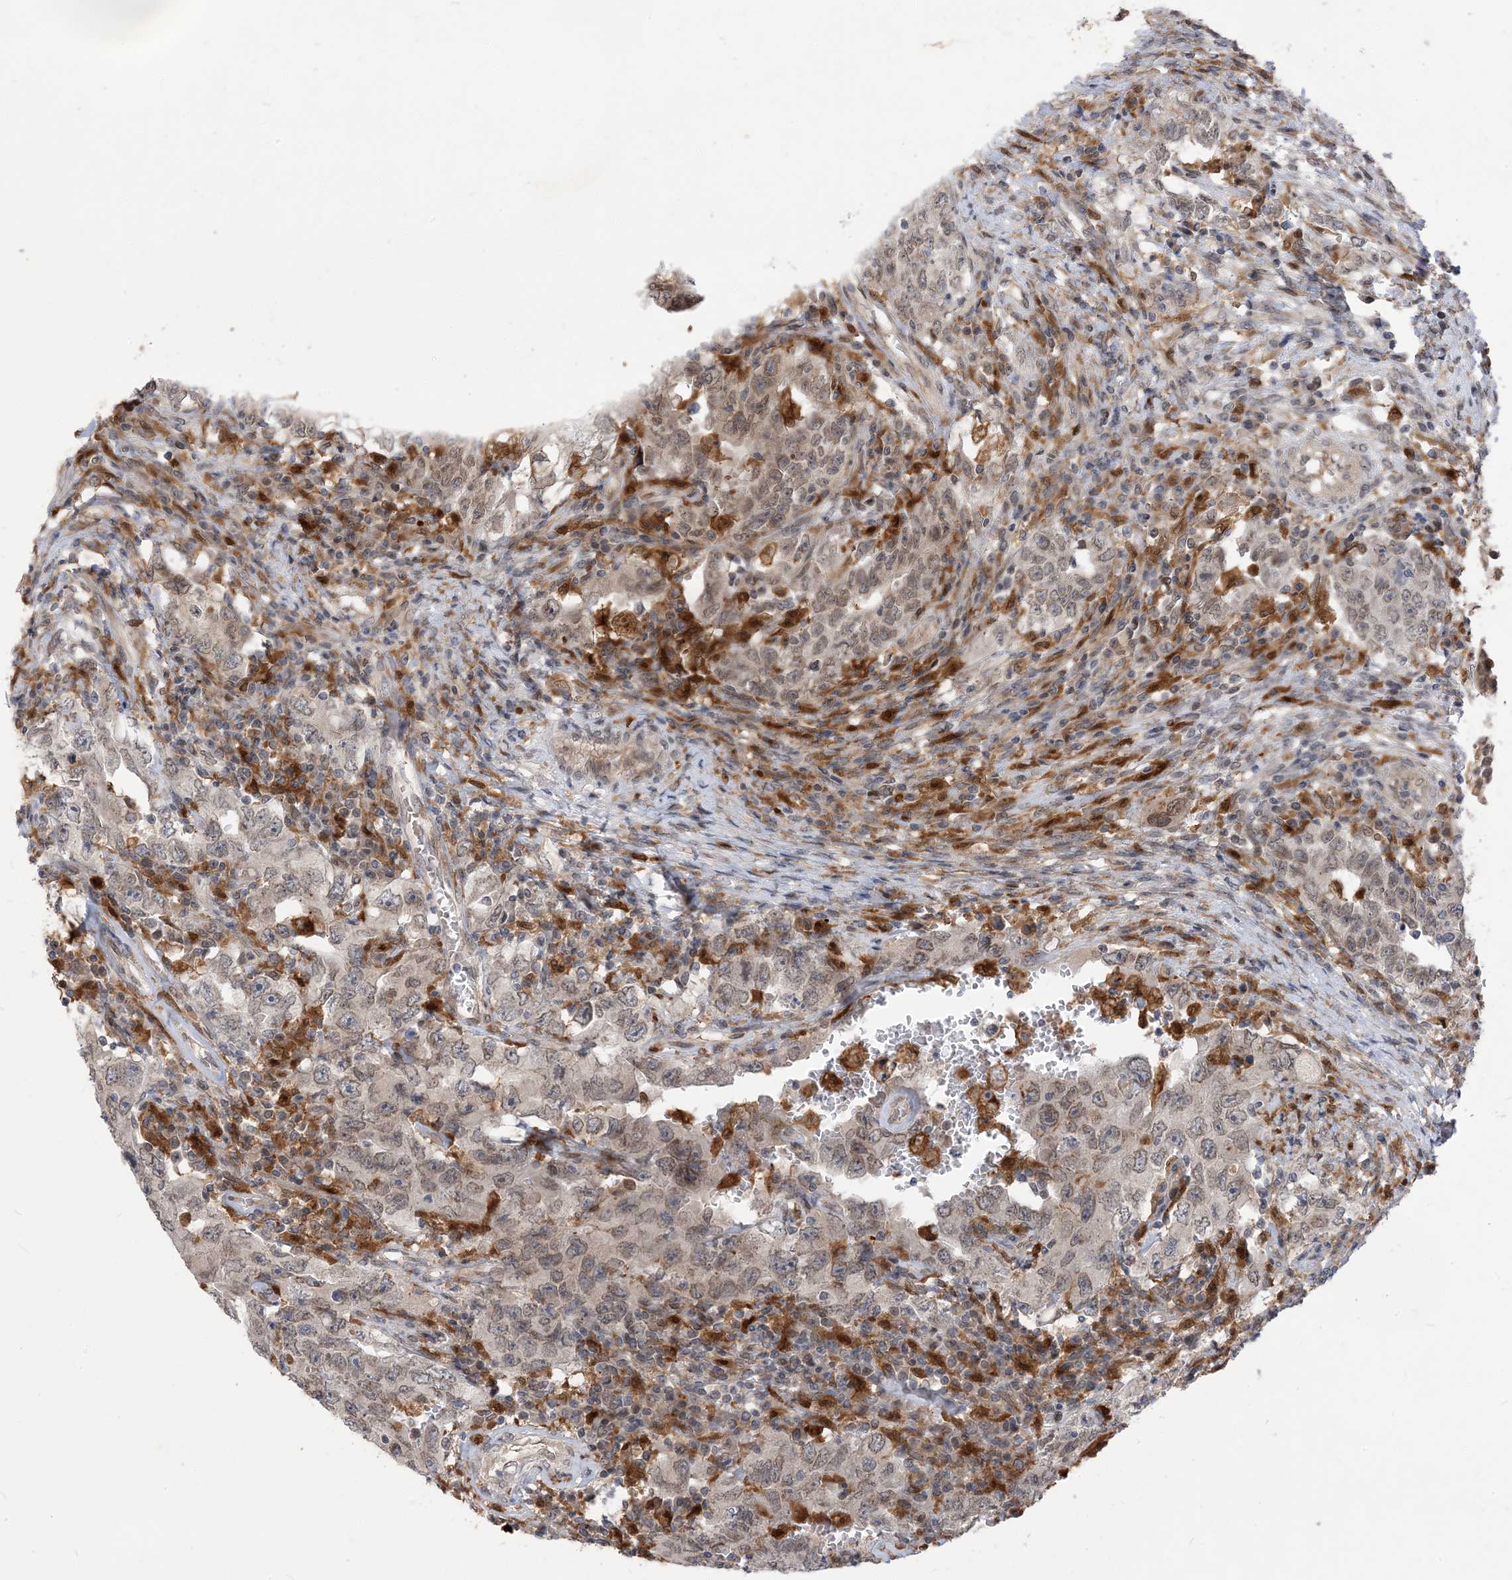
{"staining": {"intensity": "weak", "quantity": "25%-75%", "location": "cytoplasmic/membranous,nuclear"}, "tissue": "testis cancer", "cell_type": "Tumor cells", "image_type": "cancer", "snomed": [{"axis": "morphology", "description": "Carcinoma, Embryonal, NOS"}, {"axis": "topography", "description": "Testis"}], "caption": "This micrograph reveals immunohistochemistry (IHC) staining of testis cancer, with low weak cytoplasmic/membranous and nuclear staining in about 25%-75% of tumor cells.", "gene": "NAGK", "patient": {"sex": "male", "age": 26}}